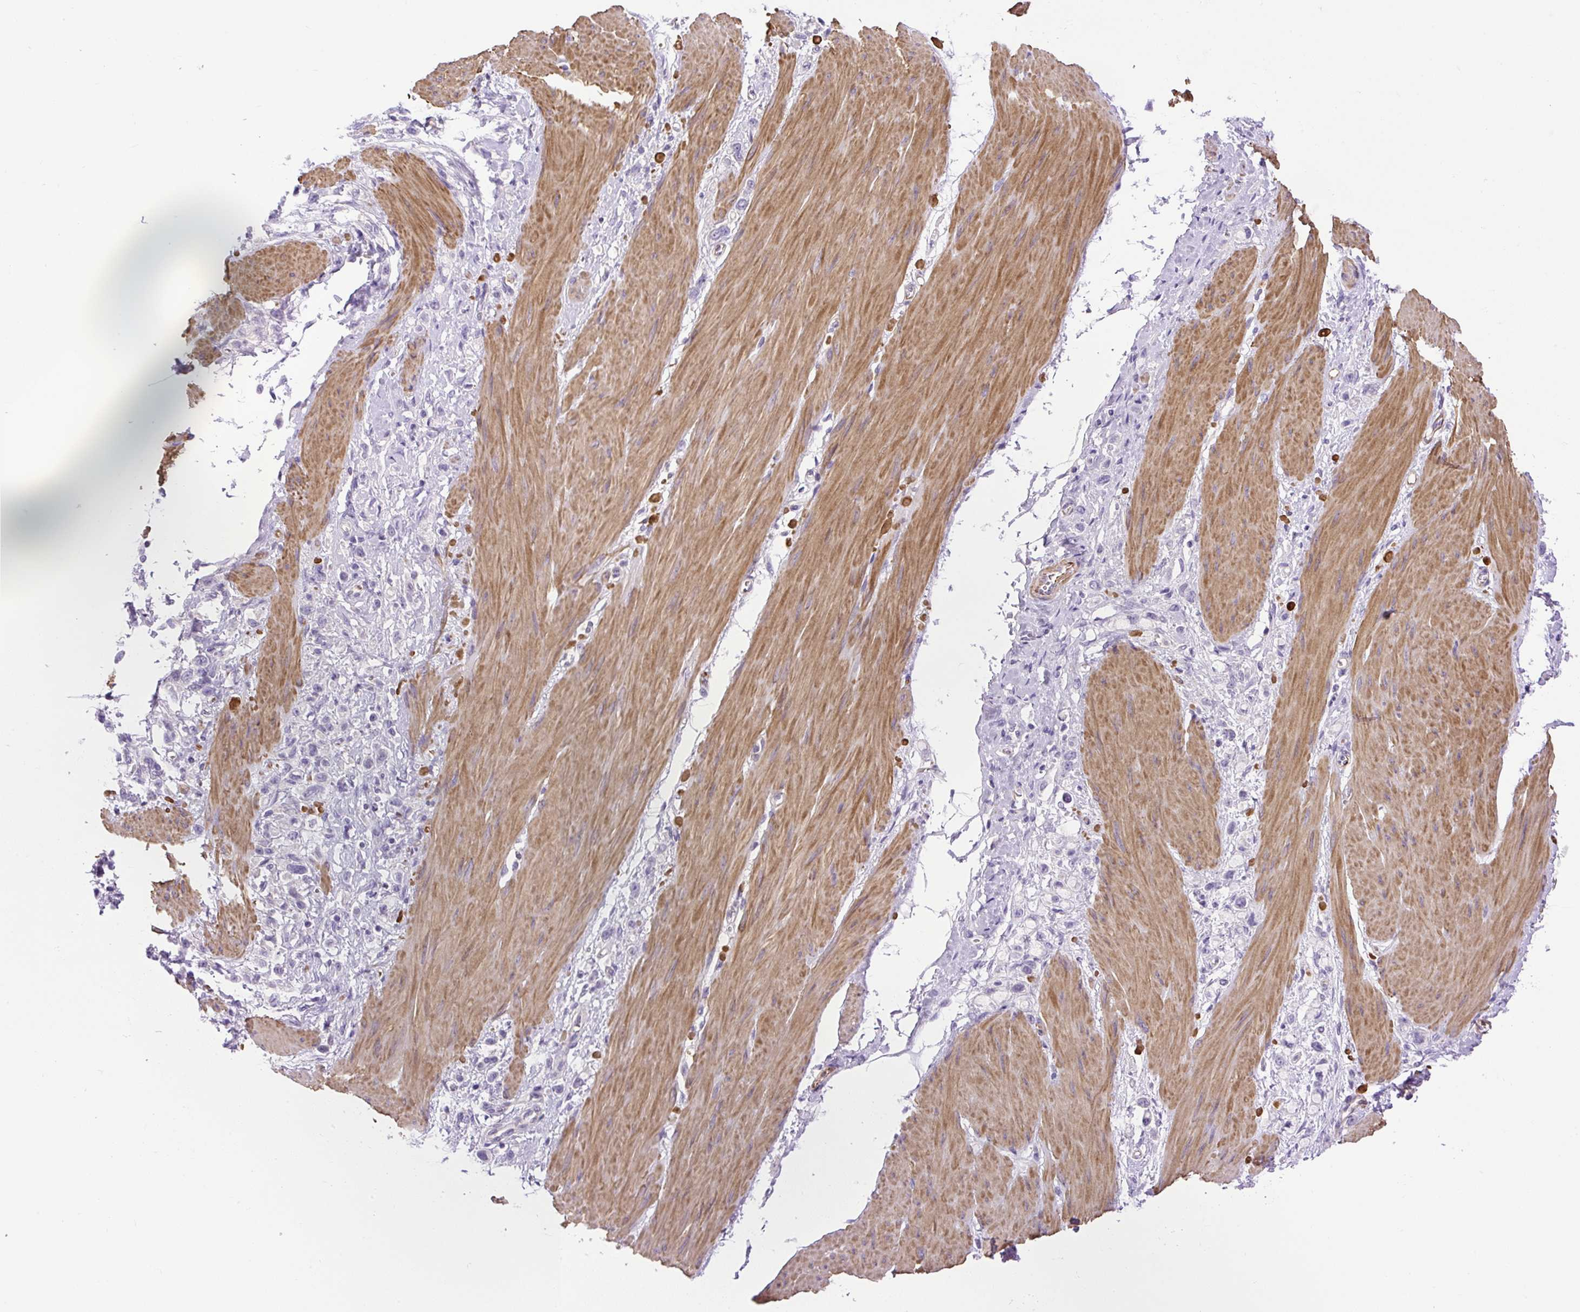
{"staining": {"intensity": "negative", "quantity": "none", "location": "none"}, "tissue": "stomach cancer", "cell_type": "Tumor cells", "image_type": "cancer", "snomed": [{"axis": "morphology", "description": "Adenocarcinoma, NOS"}, {"axis": "topography", "description": "Stomach"}], "caption": "Immunohistochemical staining of stomach adenocarcinoma exhibits no significant expression in tumor cells. (DAB IHC with hematoxylin counter stain).", "gene": "VWA7", "patient": {"sex": "female", "age": 65}}